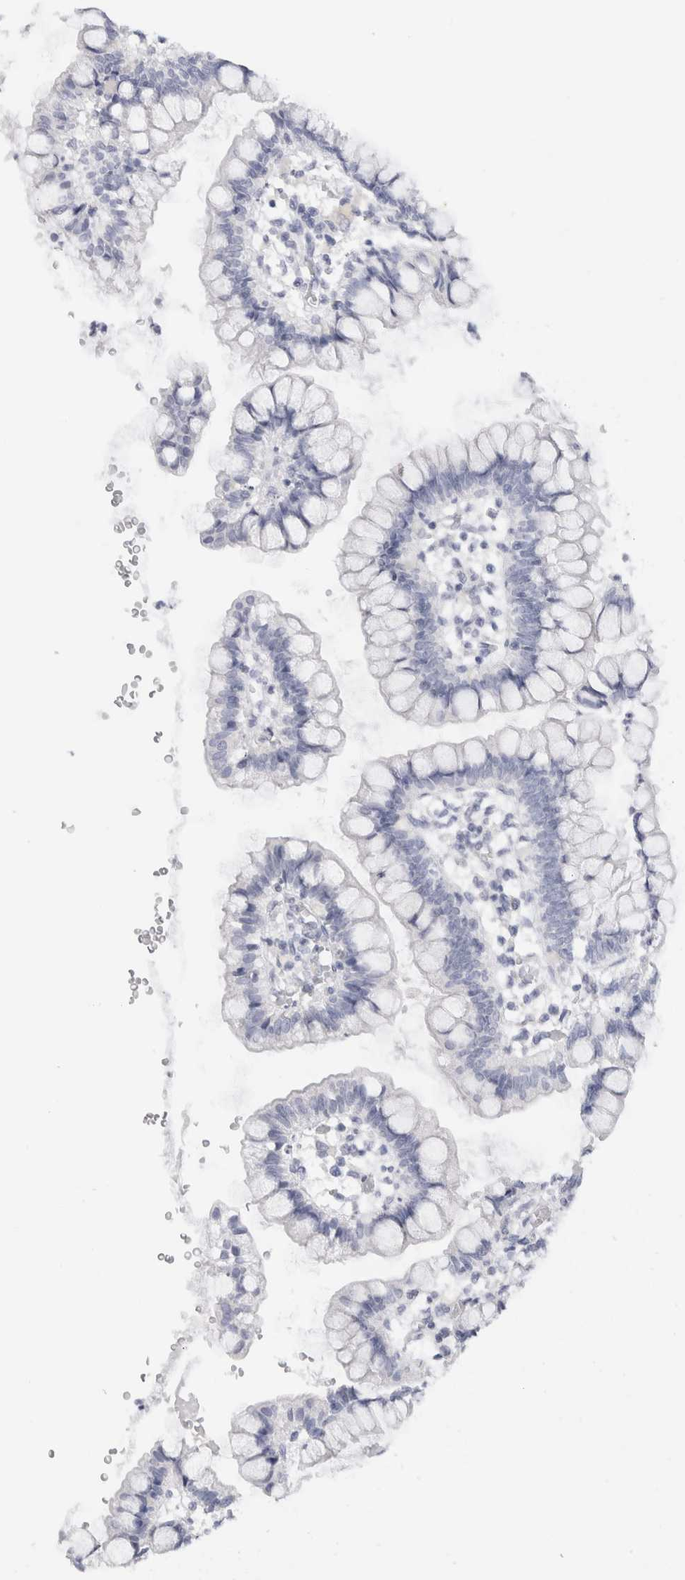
{"staining": {"intensity": "negative", "quantity": "none", "location": "none"}, "tissue": "small intestine", "cell_type": "Glandular cells", "image_type": "normal", "snomed": [{"axis": "morphology", "description": "Normal tissue, NOS"}, {"axis": "morphology", "description": "Developmental malformation"}, {"axis": "topography", "description": "Small intestine"}], "caption": "High magnification brightfield microscopy of normal small intestine stained with DAB (brown) and counterstained with hematoxylin (blue): glandular cells show no significant positivity. The staining was performed using DAB (3,3'-diaminobenzidine) to visualize the protein expression in brown, while the nuclei were stained in blue with hematoxylin (Magnification: 20x).", "gene": "C9orf50", "patient": {"sex": "male"}}